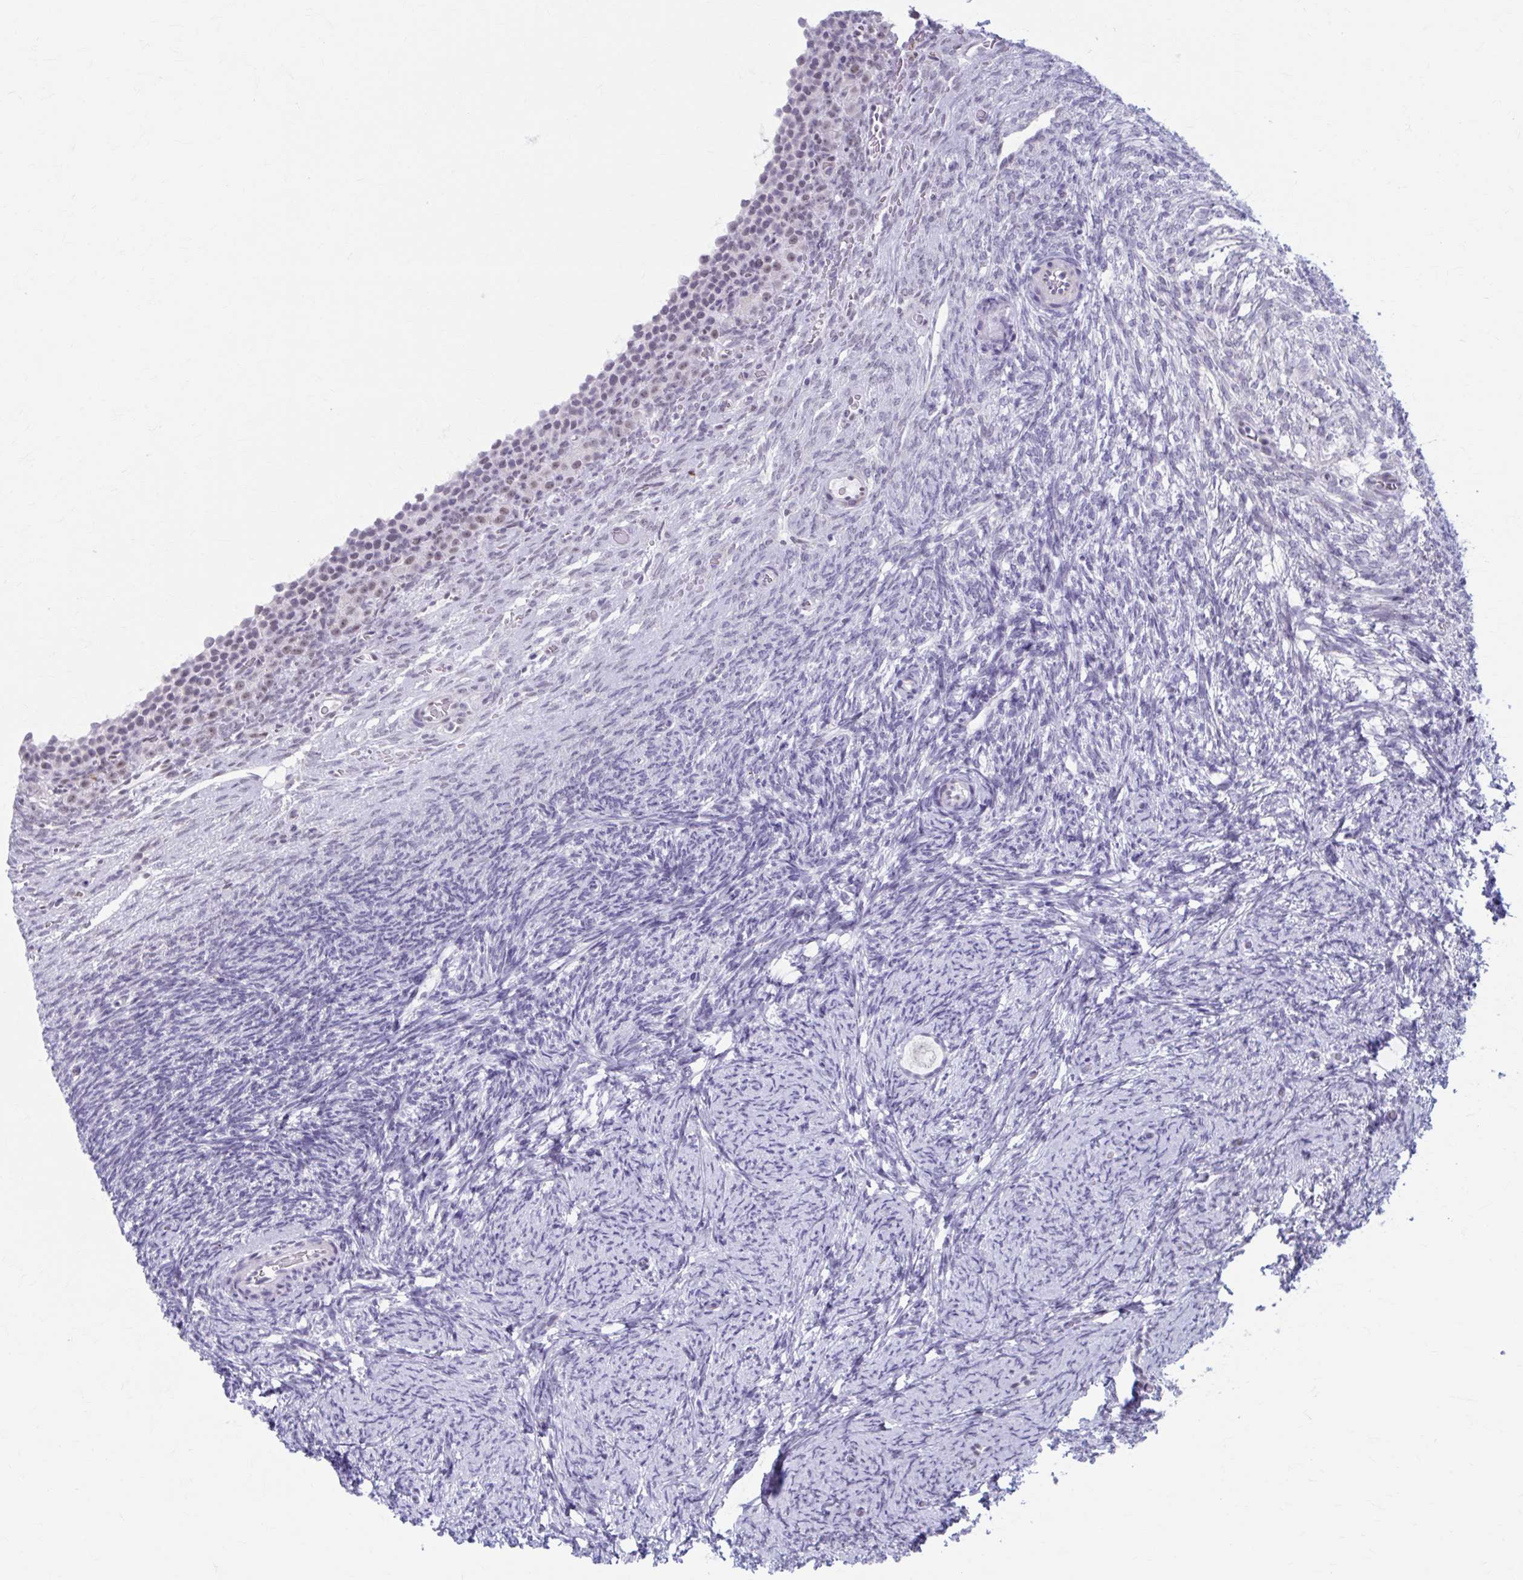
{"staining": {"intensity": "negative", "quantity": "none", "location": "none"}, "tissue": "ovary", "cell_type": "Follicle cells", "image_type": "normal", "snomed": [{"axis": "morphology", "description": "Normal tissue, NOS"}, {"axis": "topography", "description": "Ovary"}], "caption": "Protein analysis of normal ovary exhibits no significant positivity in follicle cells. (DAB IHC, high magnification).", "gene": "CCDC105", "patient": {"sex": "female", "age": 34}}